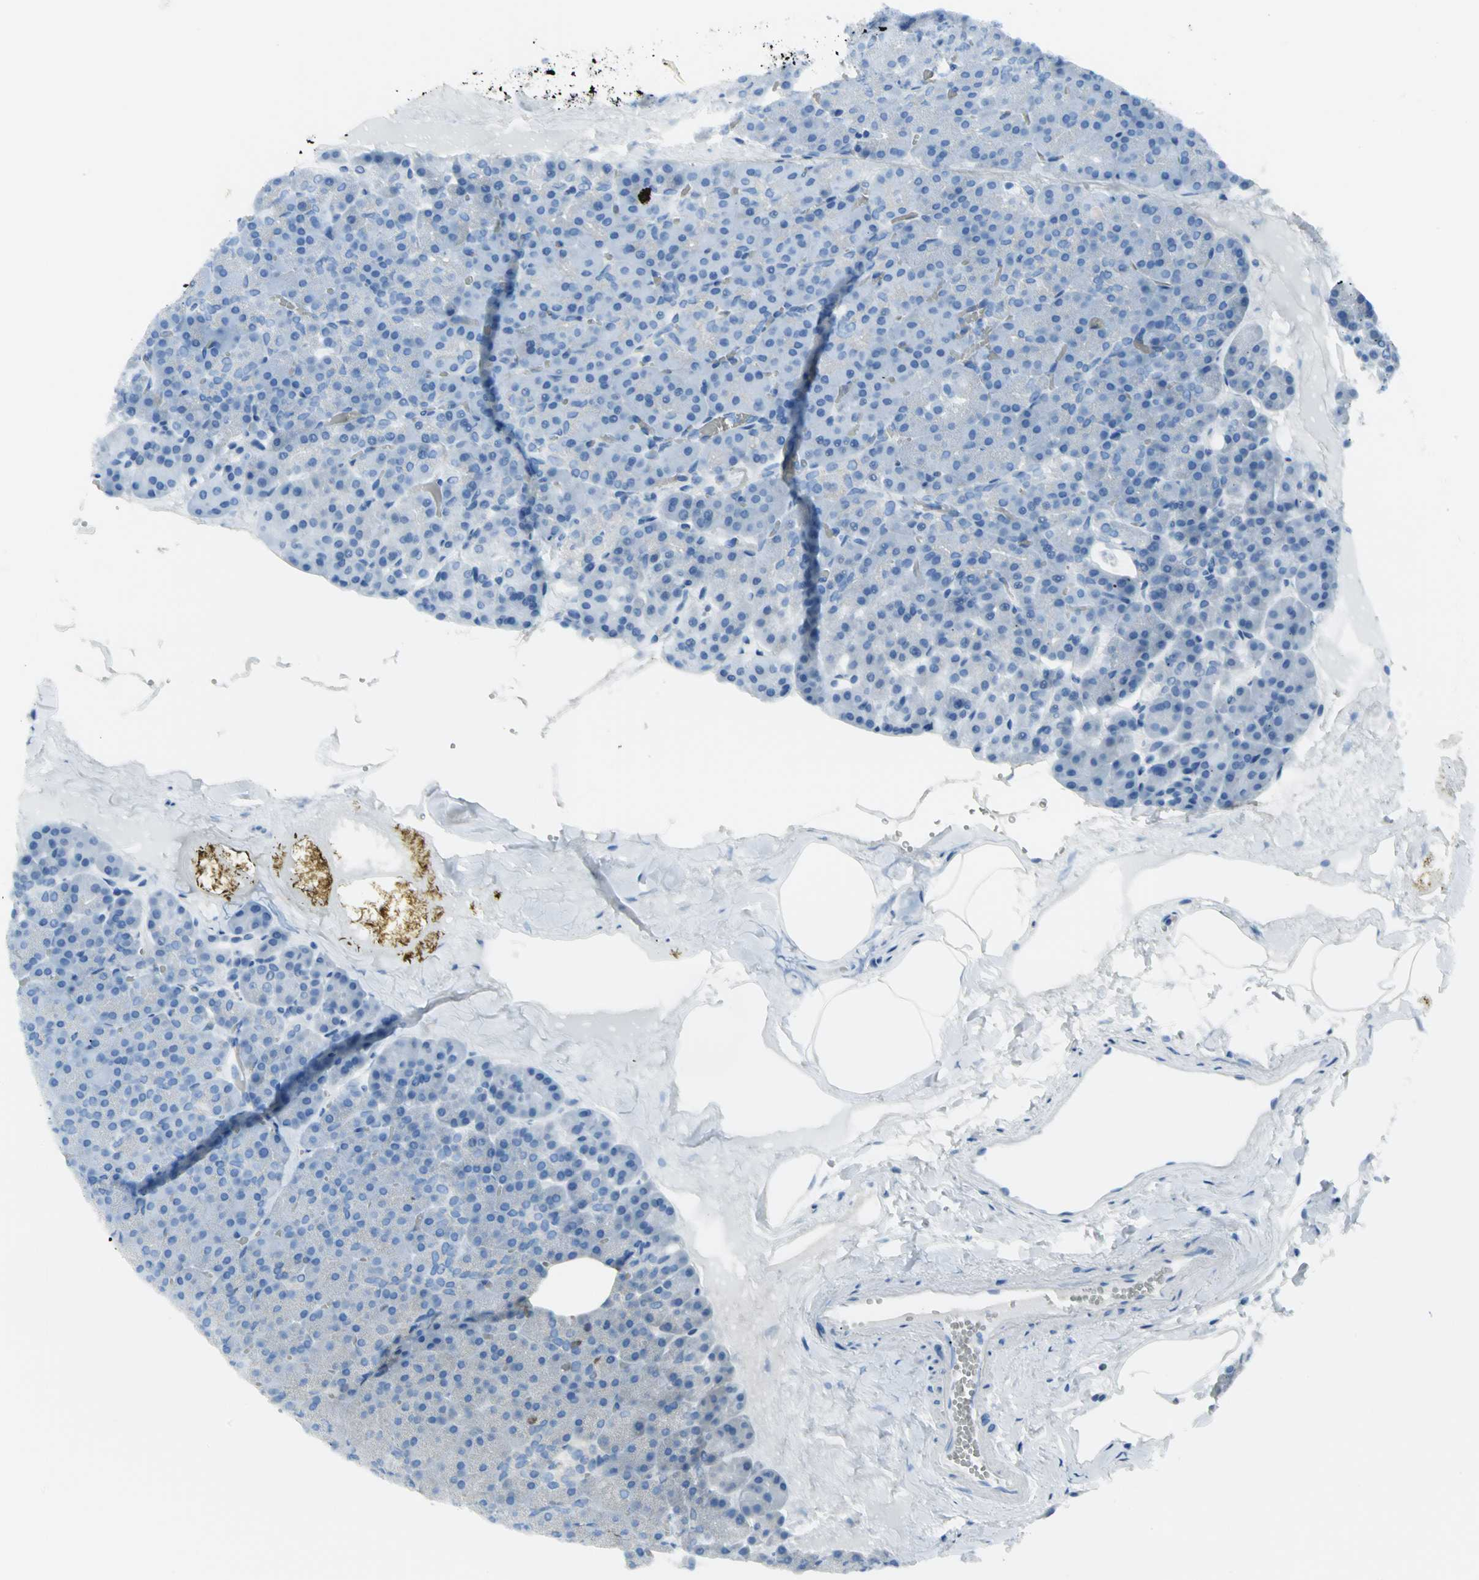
{"staining": {"intensity": "negative", "quantity": "none", "location": "none"}, "tissue": "pancreas", "cell_type": "Exocrine glandular cells", "image_type": "normal", "snomed": [{"axis": "morphology", "description": "Normal tissue, NOS"}, {"axis": "topography", "description": "Pancreas"}], "caption": "Immunohistochemical staining of unremarkable pancreas displays no significant expression in exocrine glandular cells.", "gene": "MCM3", "patient": {"sex": "female", "age": 35}}